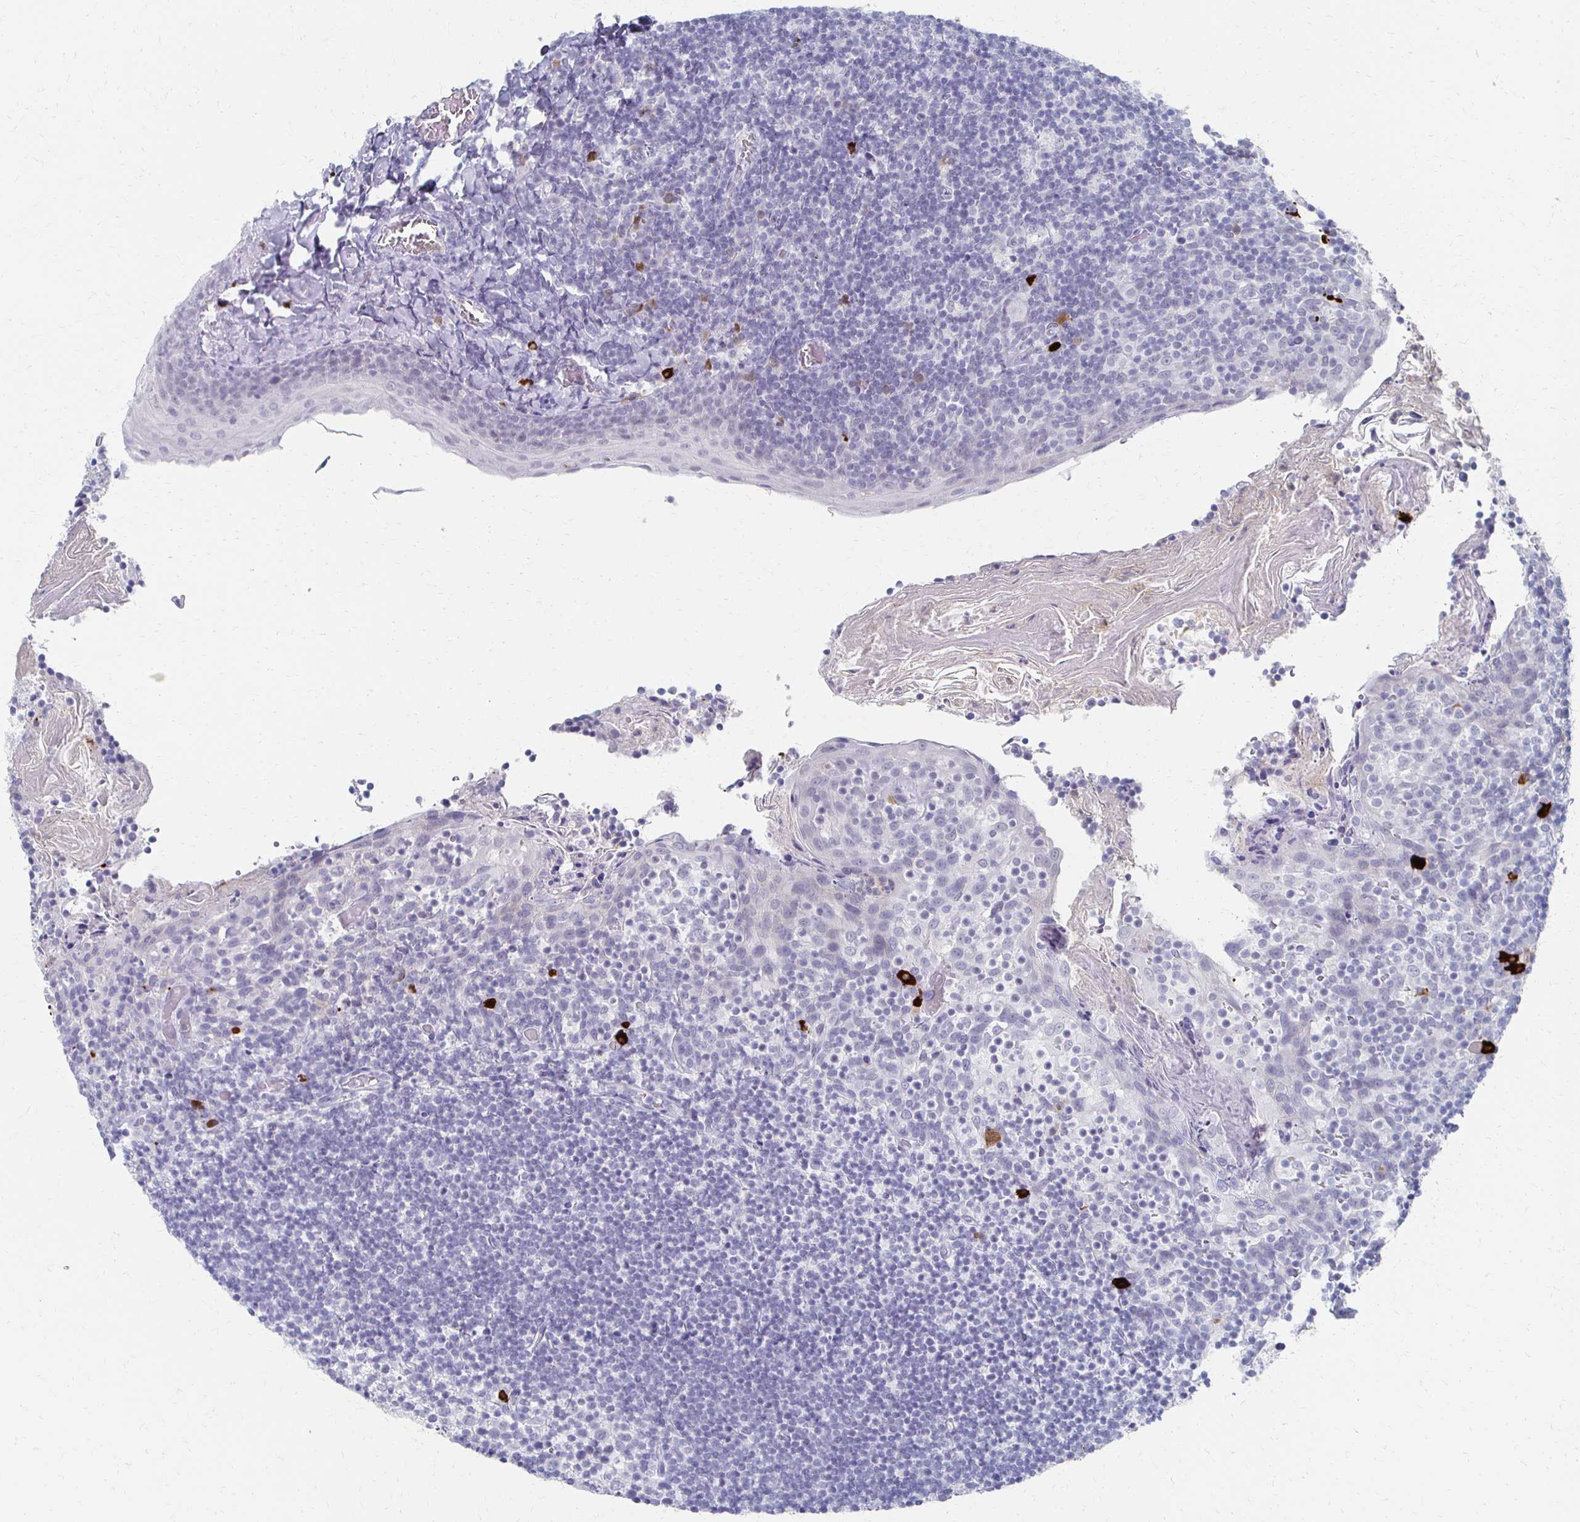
{"staining": {"intensity": "strong", "quantity": "<25%", "location": "cytoplasmic/membranous"}, "tissue": "tonsil", "cell_type": "Germinal center cells", "image_type": "normal", "snomed": [{"axis": "morphology", "description": "Normal tissue, NOS"}, {"axis": "topography", "description": "Tonsil"}], "caption": "Immunohistochemistry (IHC) histopathology image of normal tonsil: tonsil stained using IHC demonstrates medium levels of strong protein expression localized specifically in the cytoplasmic/membranous of germinal center cells, appearing as a cytoplasmic/membranous brown color.", "gene": "CXCR2", "patient": {"sex": "female", "age": 10}}